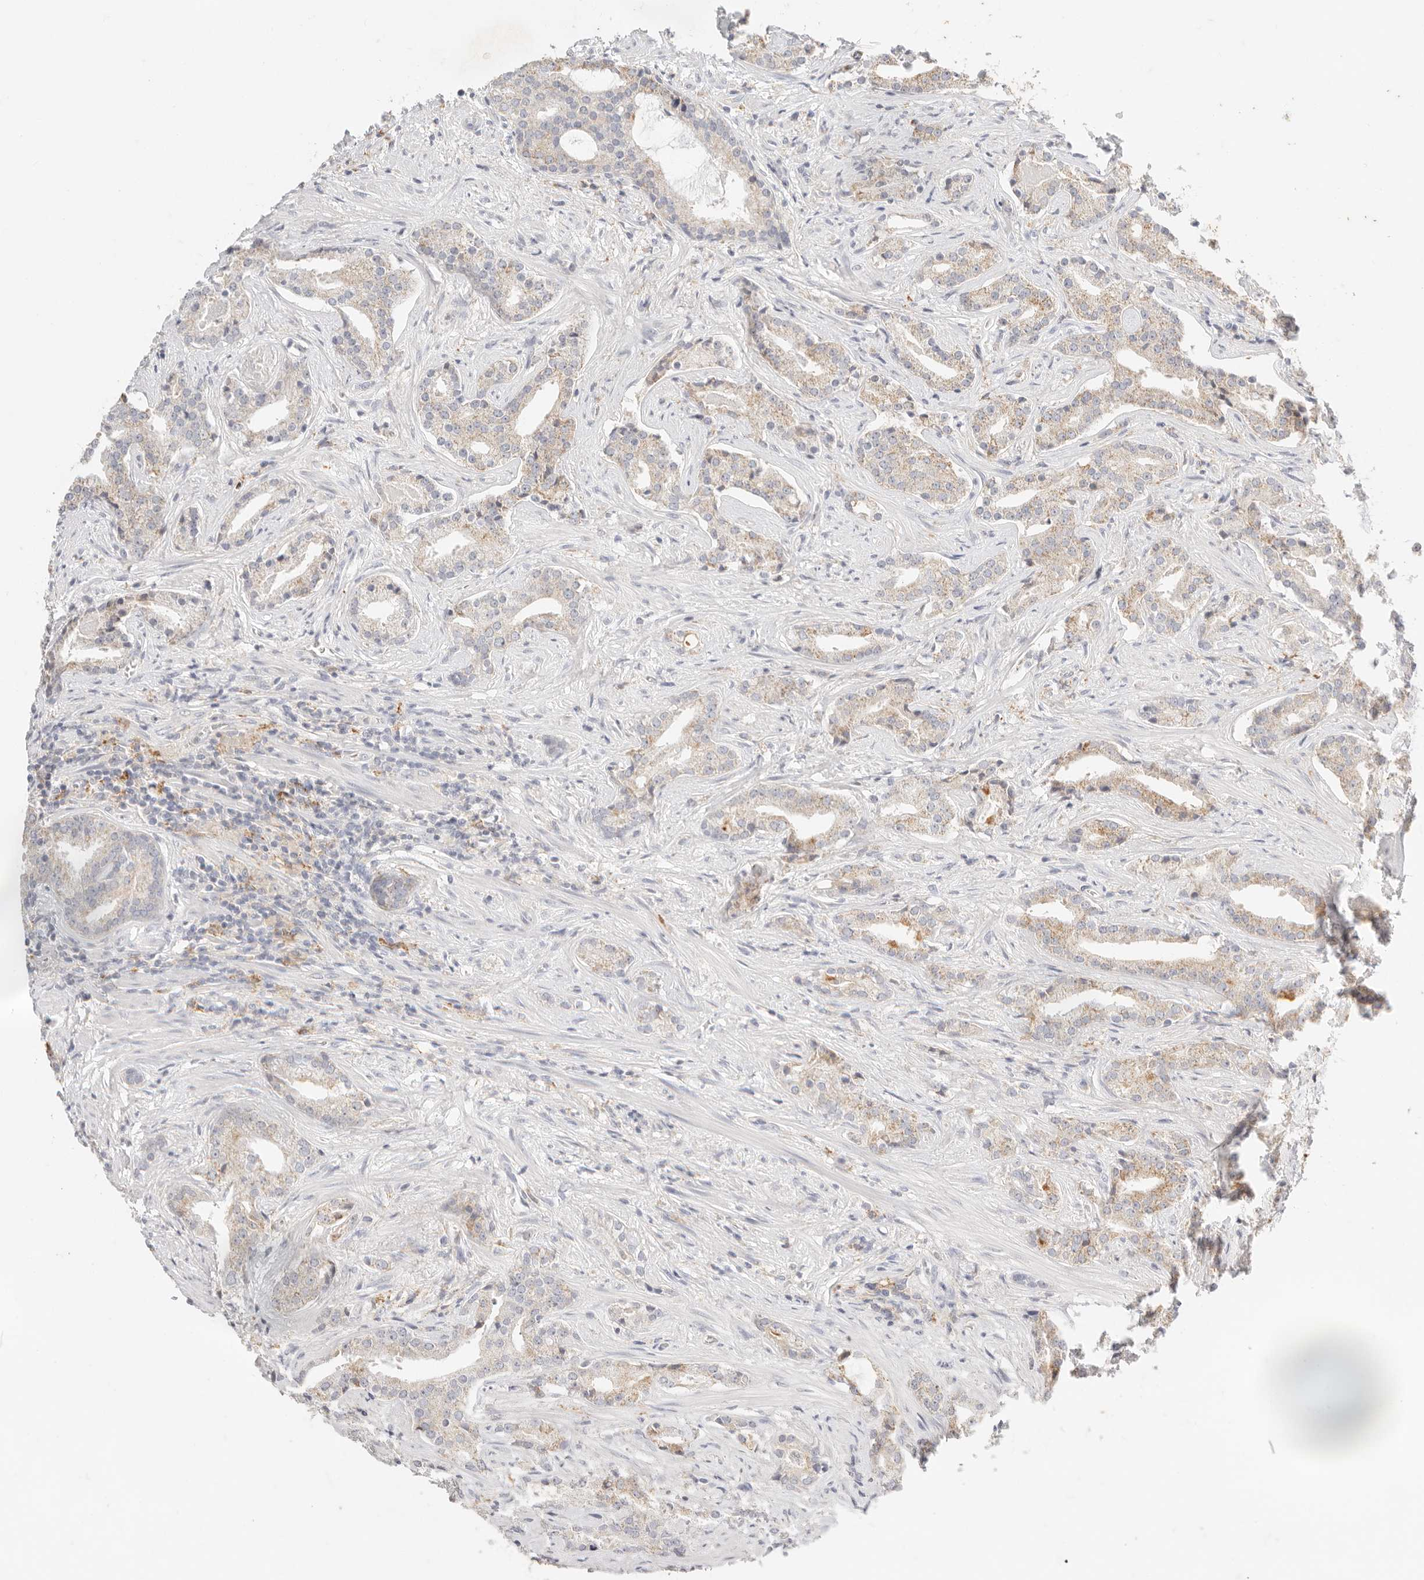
{"staining": {"intensity": "weak", "quantity": ">75%", "location": "cytoplasmic/membranous"}, "tissue": "prostate cancer", "cell_type": "Tumor cells", "image_type": "cancer", "snomed": [{"axis": "morphology", "description": "Adenocarcinoma, Low grade"}, {"axis": "topography", "description": "Prostate"}], "caption": "This is an image of immunohistochemistry (IHC) staining of prostate cancer, which shows weak staining in the cytoplasmic/membranous of tumor cells.", "gene": "HK2", "patient": {"sex": "male", "age": 67}}